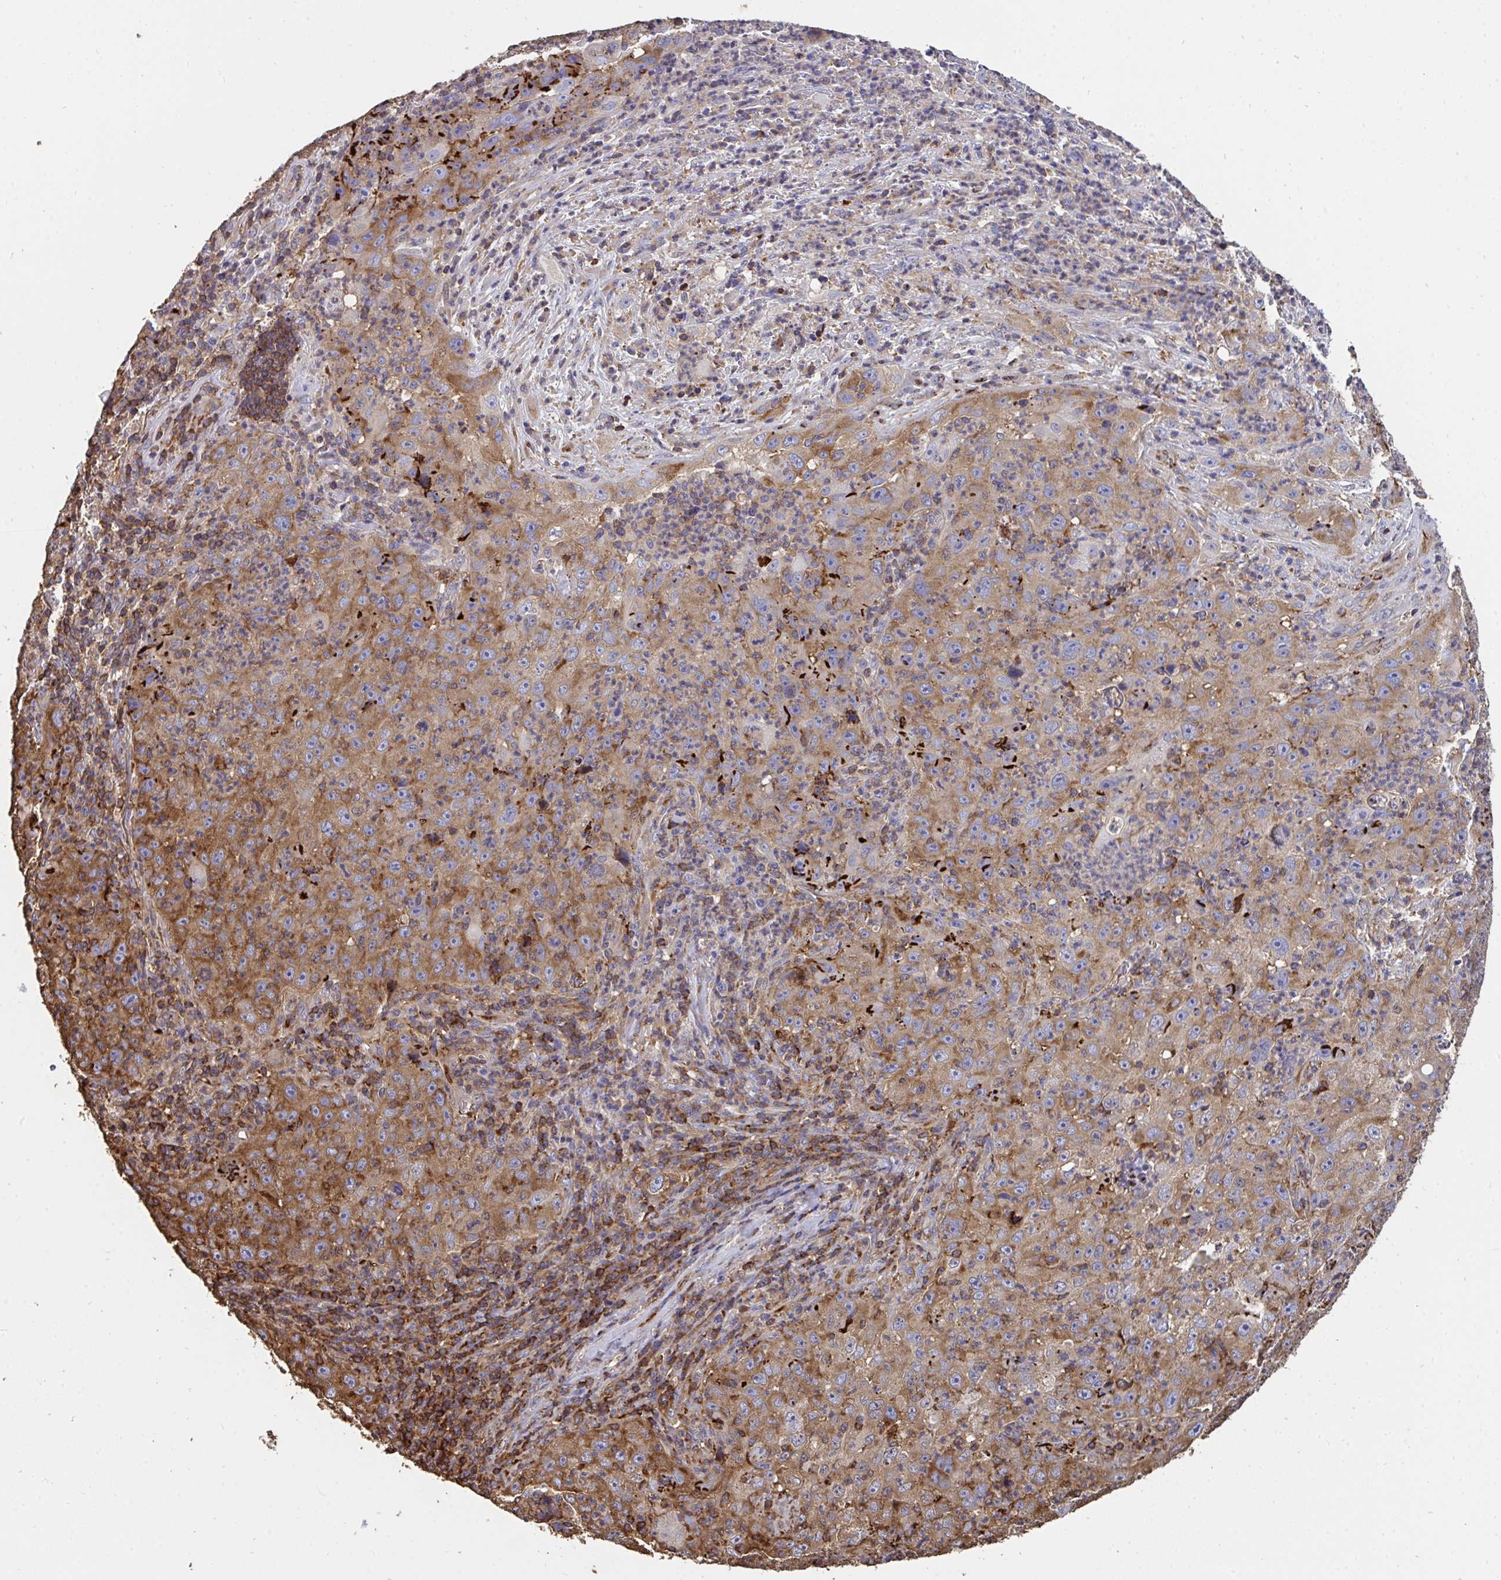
{"staining": {"intensity": "moderate", "quantity": "<25%", "location": "cytoplasmic/membranous"}, "tissue": "lung cancer", "cell_type": "Tumor cells", "image_type": "cancer", "snomed": [{"axis": "morphology", "description": "Squamous cell carcinoma, NOS"}, {"axis": "topography", "description": "Lung"}], "caption": "Immunohistochemical staining of human squamous cell carcinoma (lung) demonstrates moderate cytoplasmic/membranous protein positivity in about <25% of tumor cells. (DAB (3,3'-diaminobenzidine) IHC with brightfield microscopy, high magnification).", "gene": "CFL1", "patient": {"sex": "male", "age": 71}}